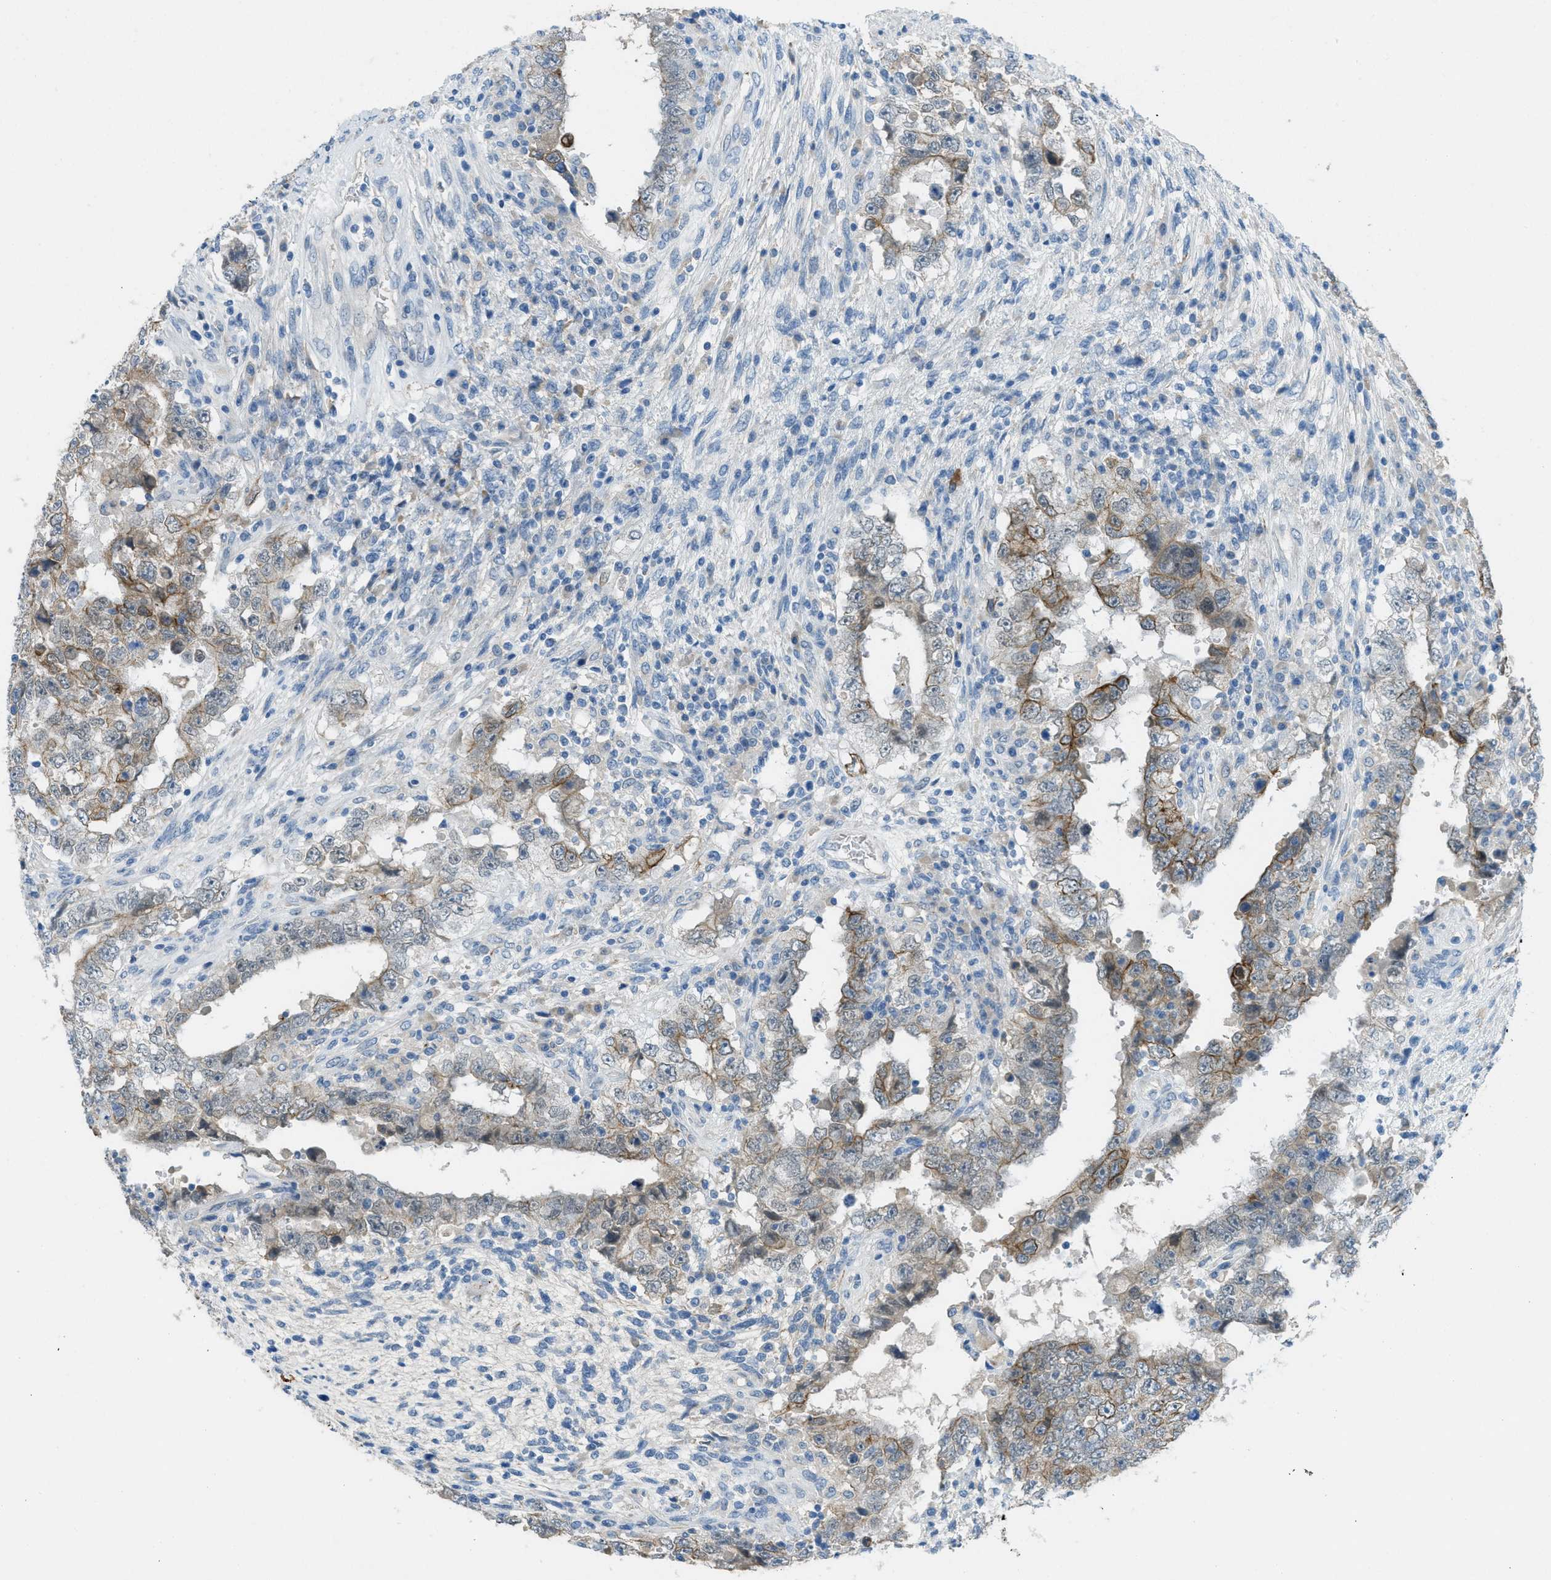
{"staining": {"intensity": "weak", "quantity": "<25%", "location": "cytoplasmic/membranous"}, "tissue": "testis cancer", "cell_type": "Tumor cells", "image_type": "cancer", "snomed": [{"axis": "morphology", "description": "Carcinoma, Embryonal, NOS"}, {"axis": "topography", "description": "Testis"}], "caption": "IHC of testis cancer demonstrates no staining in tumor cells. (Brightfield microscopy of DAB (3,3'-diaminobenzidine) immunohistochemistry (IHC) at high magnification).", "gene": "KLHL8", "patient": {"sex": "male", "age": 26}}